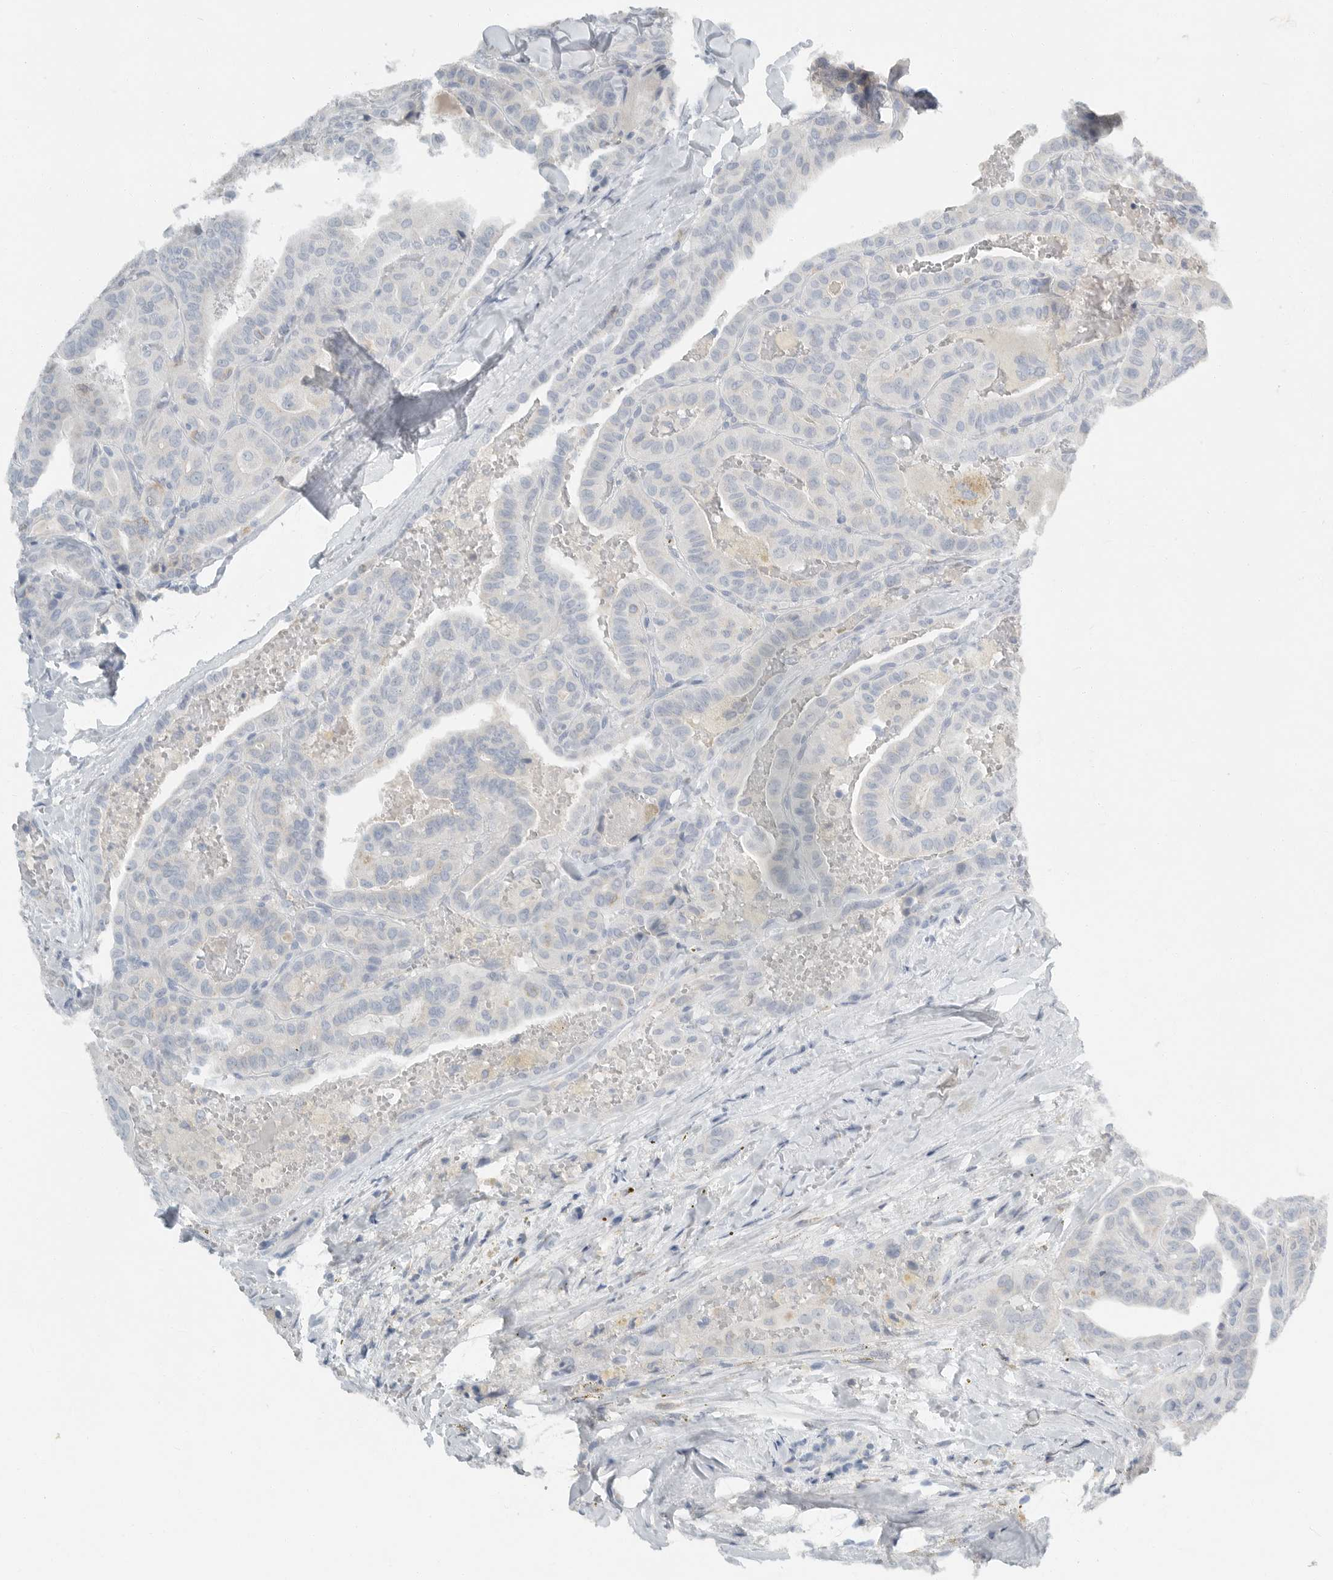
{"staining": {"intensity": "negative", "quantity": "none", "location": "none"}, "tissue": "thyroid cancer", "cell_type": "Tumor cells", "image_type": "cancer", "snomed": [{"axis": "morphology", "description": "Papillary adenocarcinoma, NOS"}, {"axis": "topography", "description": "Thyroid gland"}], "caption": "This is an immunohistochemistry (IHC) image of human thyroid cancer (papillary adenocarcinoma). There is no staining in tumor cells.", "gene": "PAM", "patient": {"sex": "male", "age": 77}}